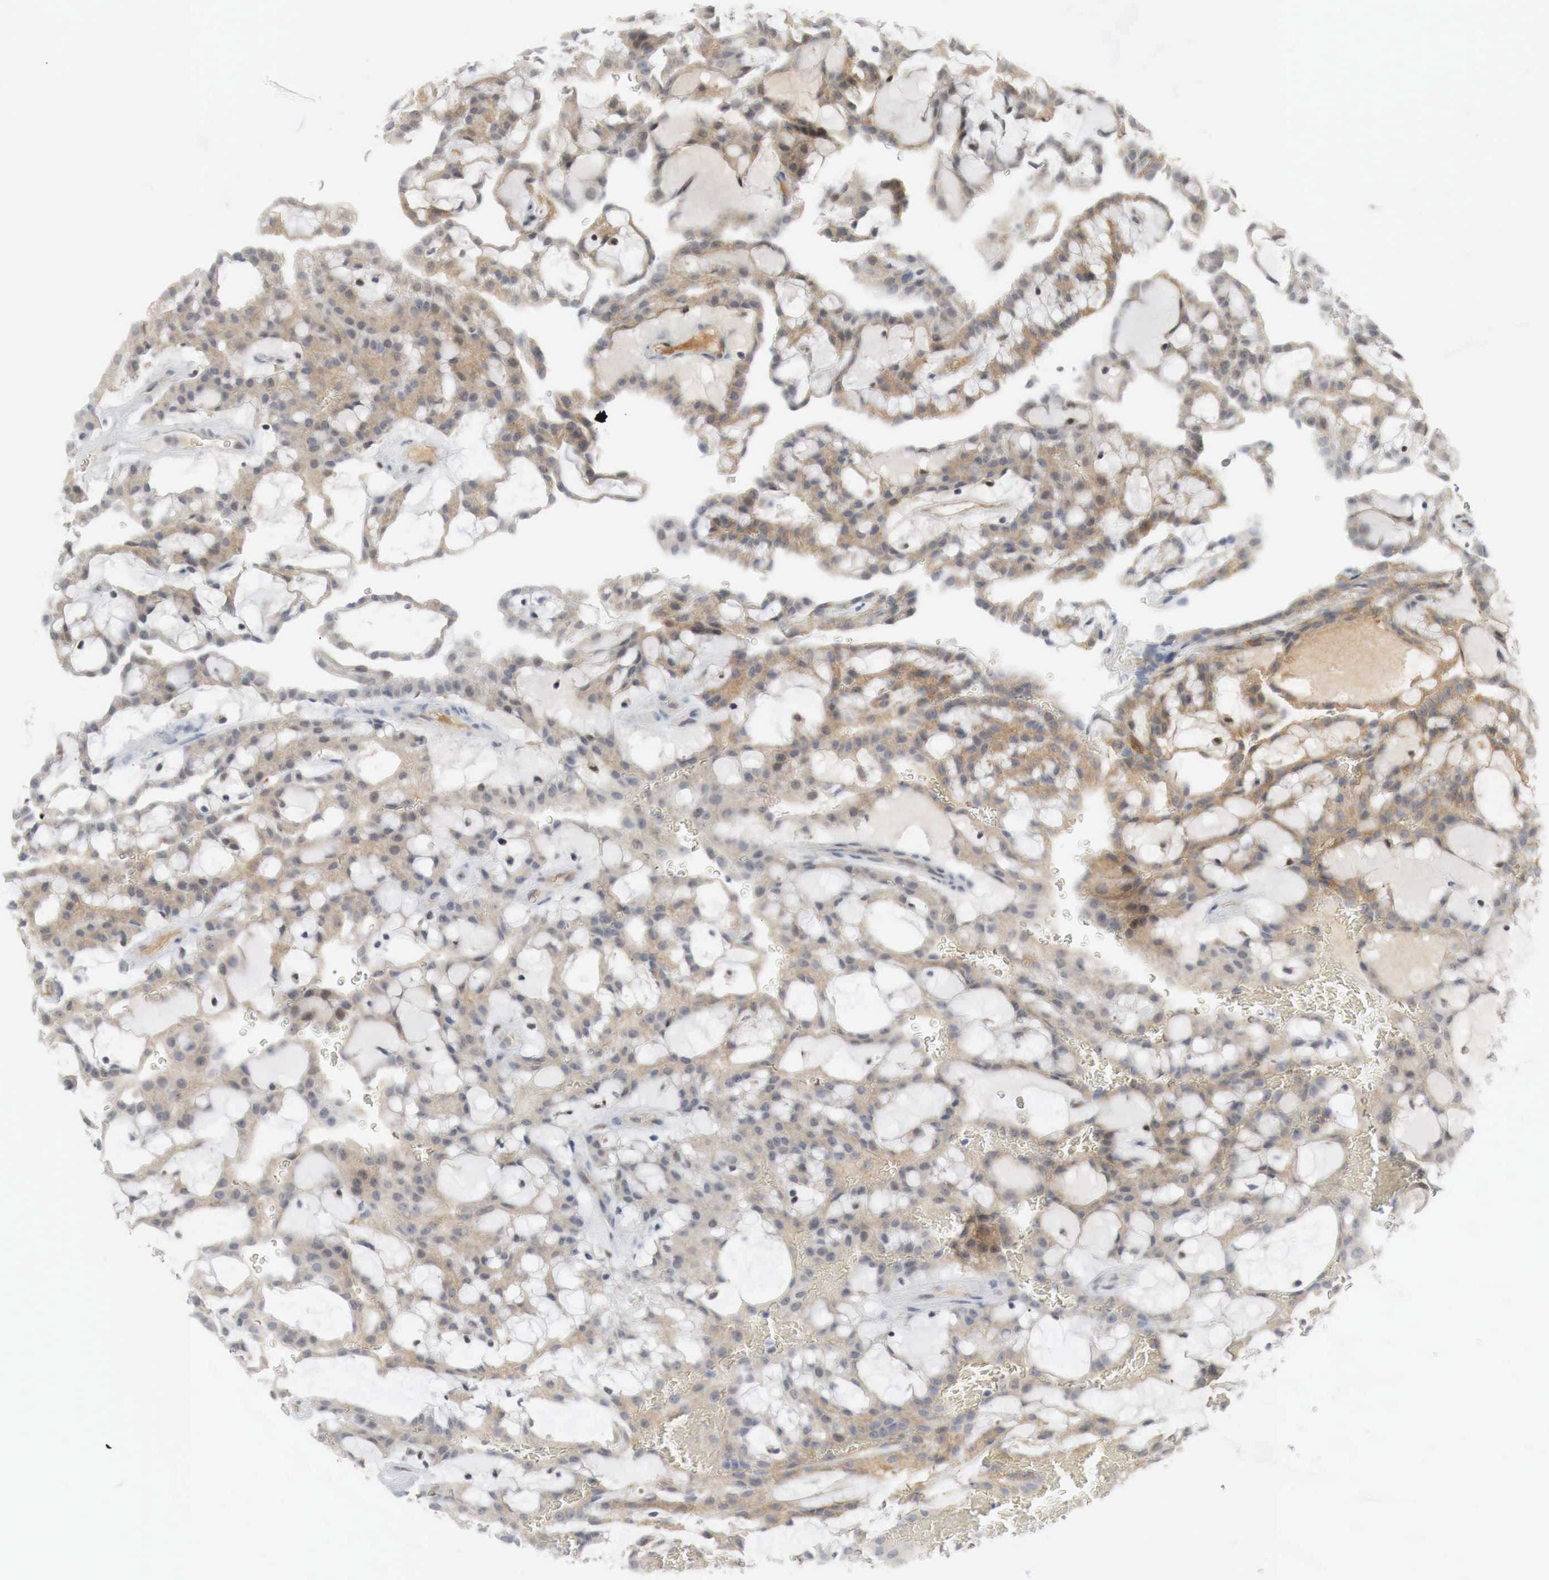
{"staining": {"intensity": "moderate", "quantity": "25%-75%", "location": "cytoplasmic/membranous,nuclear"}, "tissue": "renal cancer", "cell_type": "Tumor cells", "image_type": "cancer", "snomed": [{"axis": "morphology", "description": "Adenocarcinoma, NOS"}, {"axis": "topography", "description": "Kidney"}], "caption": "Moderate cytoplasmic/membranous and nuclear positivity for a protein is seen in about 25%-75% of tumor cells of renal cancer (adenocarcinoma) using IHC.", "gene": "MYC", "patient": {"sex": "male", "age": 63}}